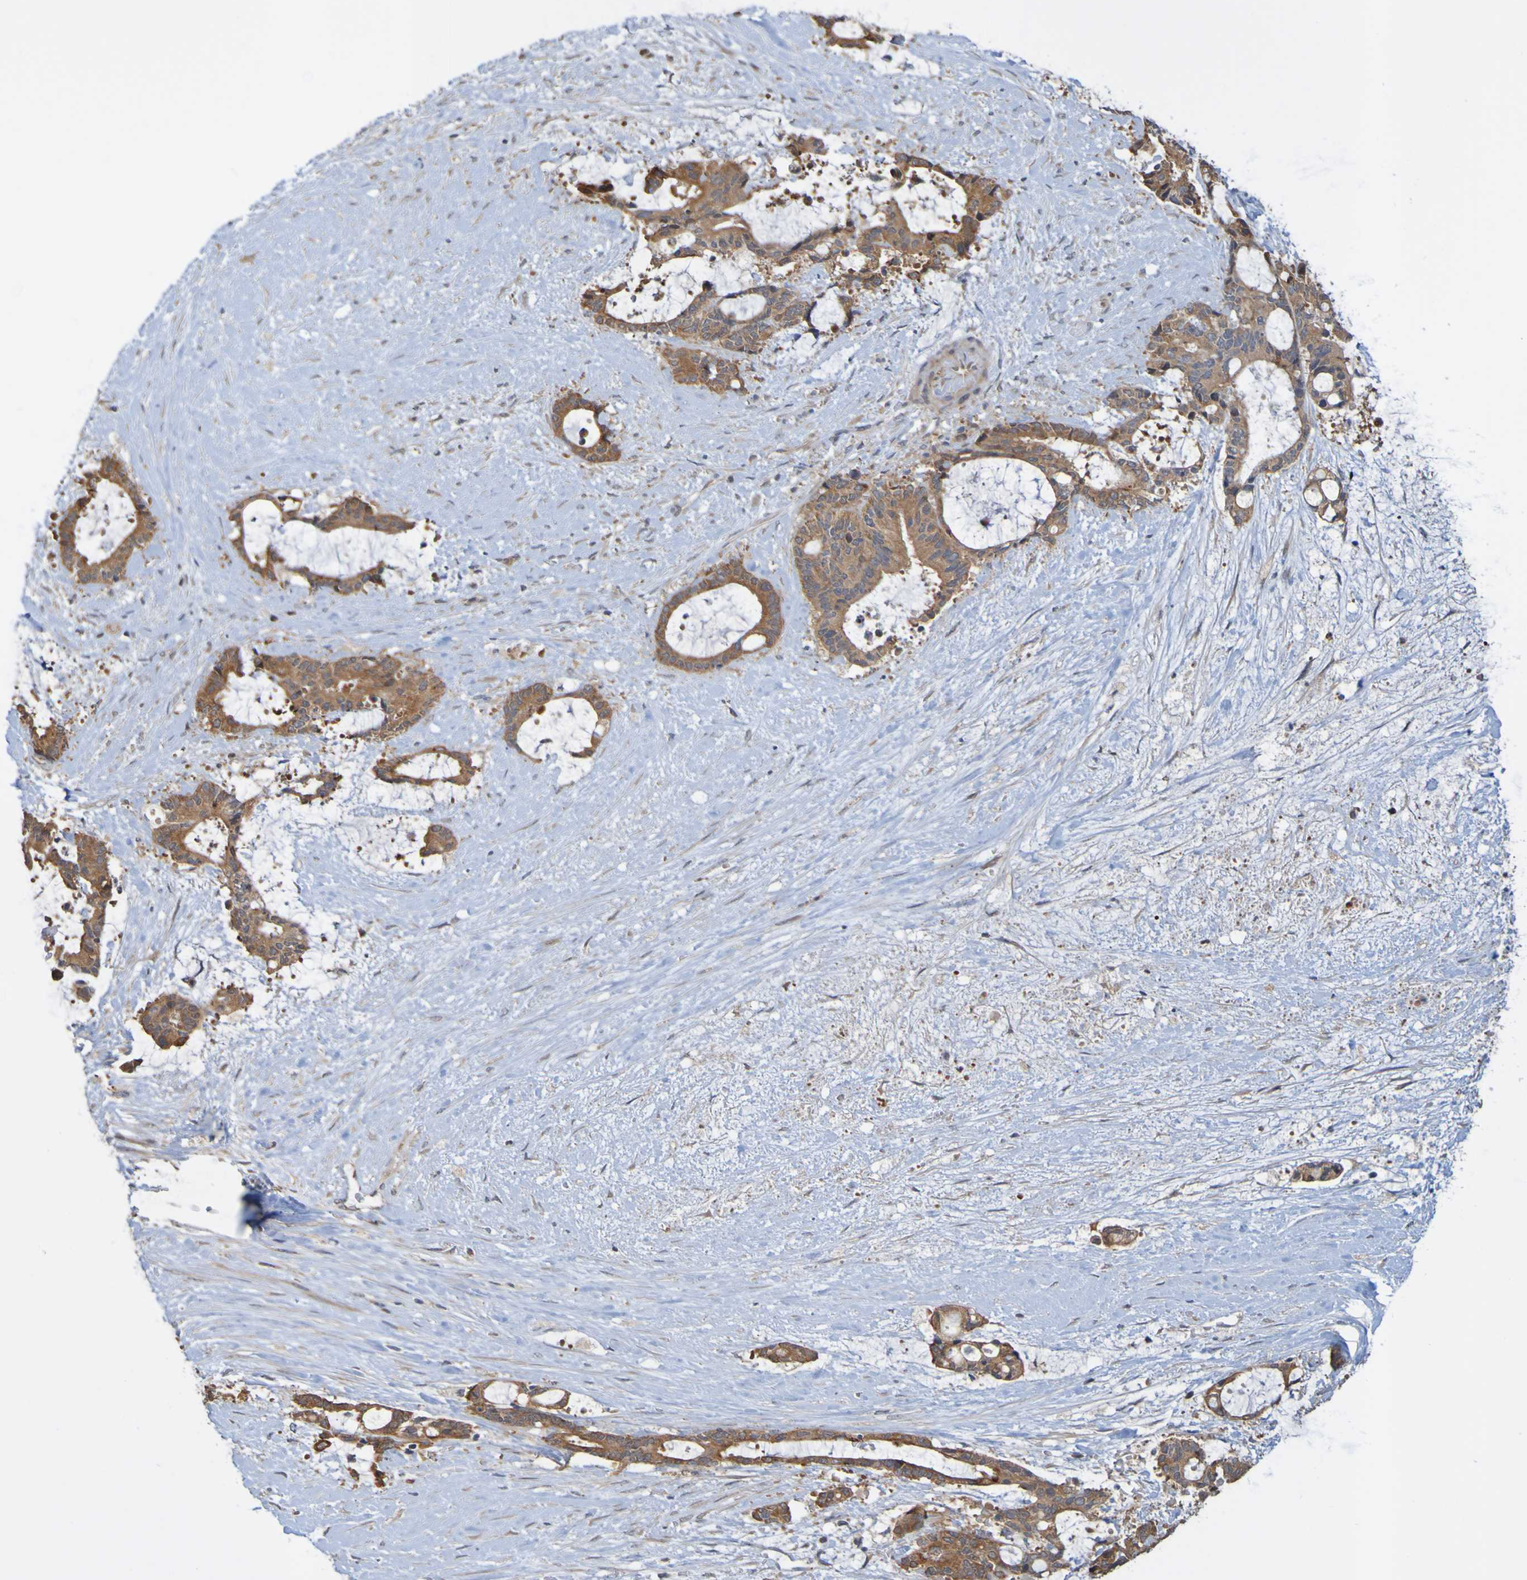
{"staining": {"intensity": "moderate", "quantity": ">75%", "location": "cytoplasmic/membranous"}, "tissue": "liver cancer", "cell_type": "Tumor cells", "image_type": "cancer", "snomed": [{"axis": "morphology", "description": "Normal tissue, NOS"}, {"axis": "morphology", "description": "Cholangiocarcinoma"}, {"axis": "topography", "description": "Liver"}, {"axis": "topography", "description": "Peripheral nerve tissue"}], "caption": "The photomicrograph demonstrates a brown stain indicating the presence of a protein in the cytoplasmic/membranous of tumor cells in cholangiocarcinoma (liver).", "gene": "NAV2", "patient": {"sex": "female", "age": 73}}